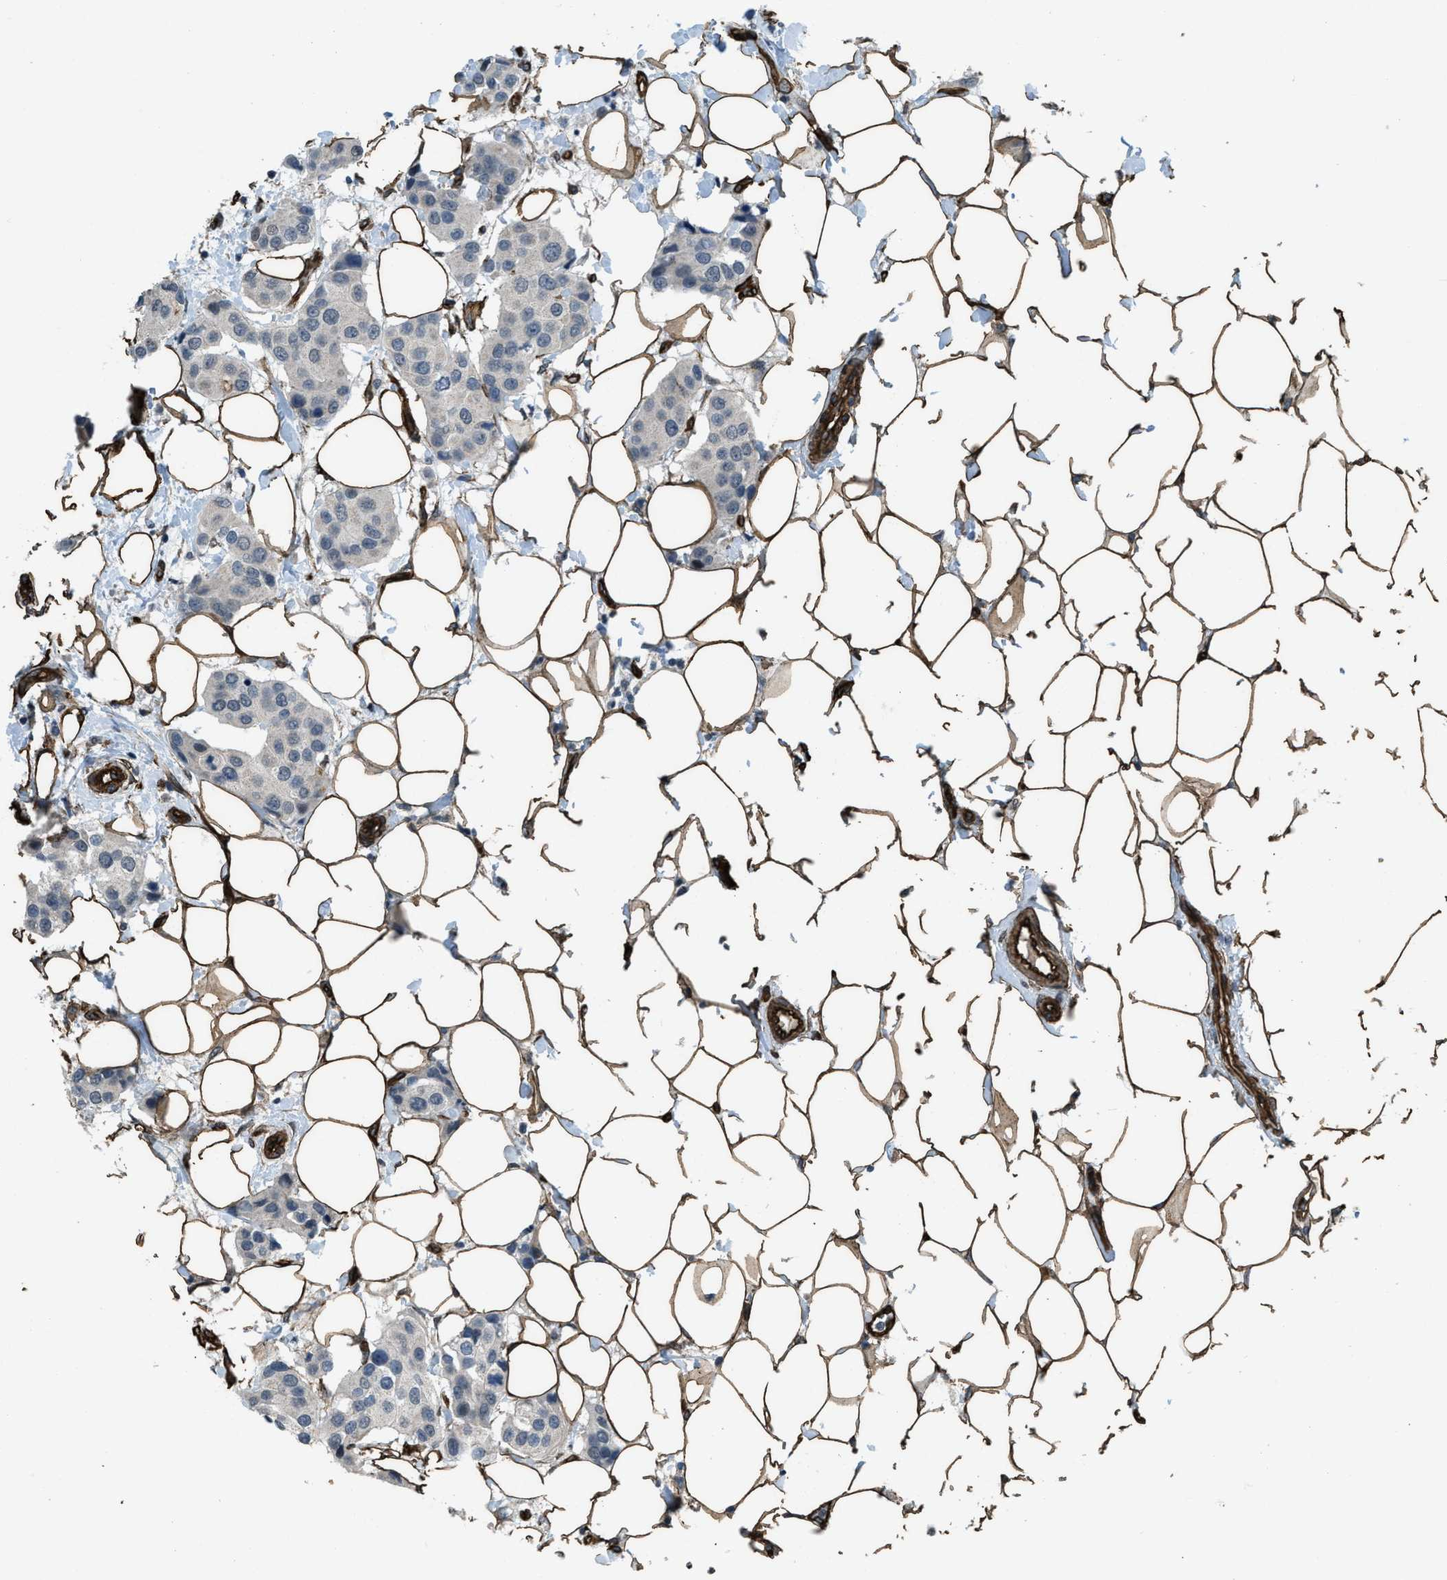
{"staining": {"intensity": "negative", "quantity": "none", "location": "none"}, "tissue": "breast cancer", "cell_type": "Tumor cells", "image_type": "cancer", "snomed": [{"axis": "morphology", "description": "Normal tissue, NOS"}, {"axis": "morphology", "description": "Duct carcinoma"}, {"axis": "topography", "description": "Breast"}], "caption": "Invasive ductal carcinoma (breast) stained for a protein using immunohistochemistry (IHC) reveals no positivity tumor cells.", "gene": "NMB", "patient": {"sex": "female", "age": 39}}